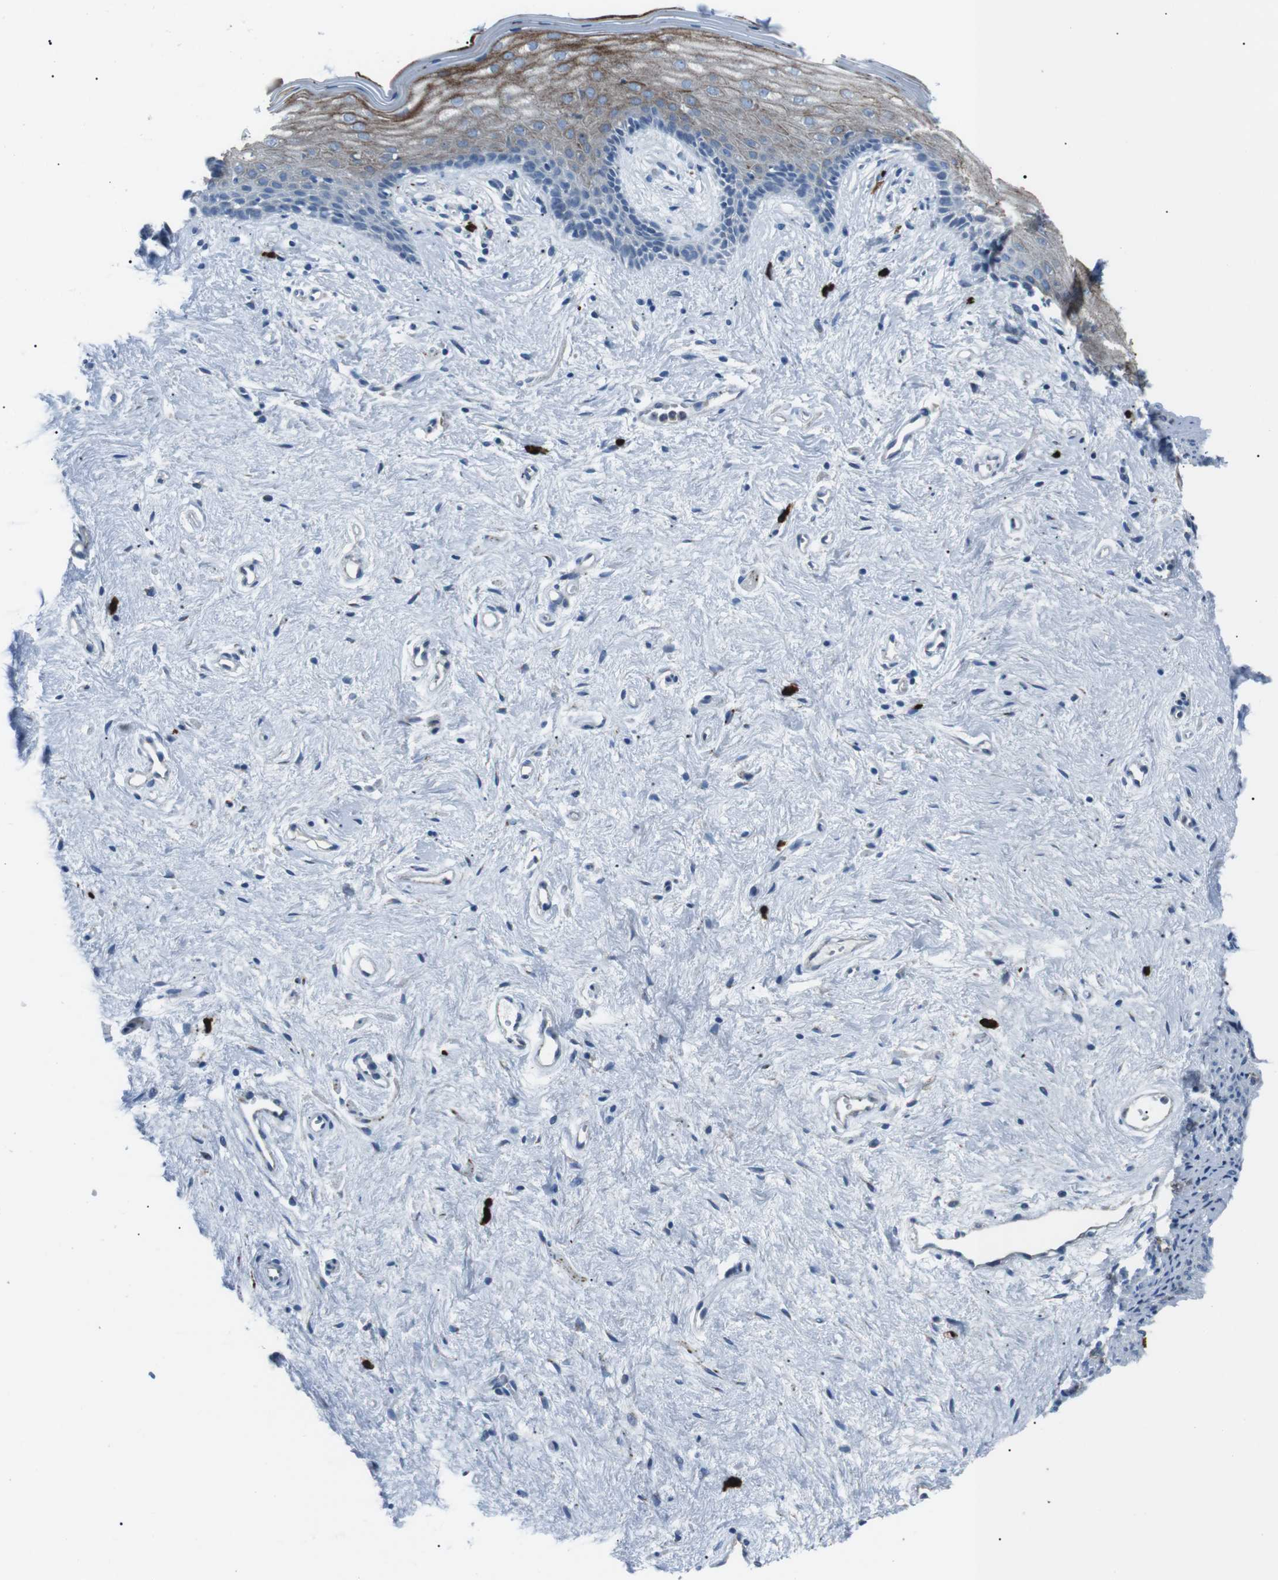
{"staining": {"intensity": "strong", "quantity": "<25%", "location": "cytoplasmic/membranous"}, "tissue": "vagina", "cell_type": "Squamous epithelial cells", "image_type": "normal", "snomed": [{"axis": "morphology", "description": "Normal tissue, NOS"}, {"axis": "topography", "description": "Vagina"}], "caption": "This is a micrograph of immunohistochemistry staining of benign vagina, which shows strong staining in the cytoplasmic/membranous of squamous epithelial cells.", "gene": "CSF2RA", "patient": {"sex": "female", "age": 44}}